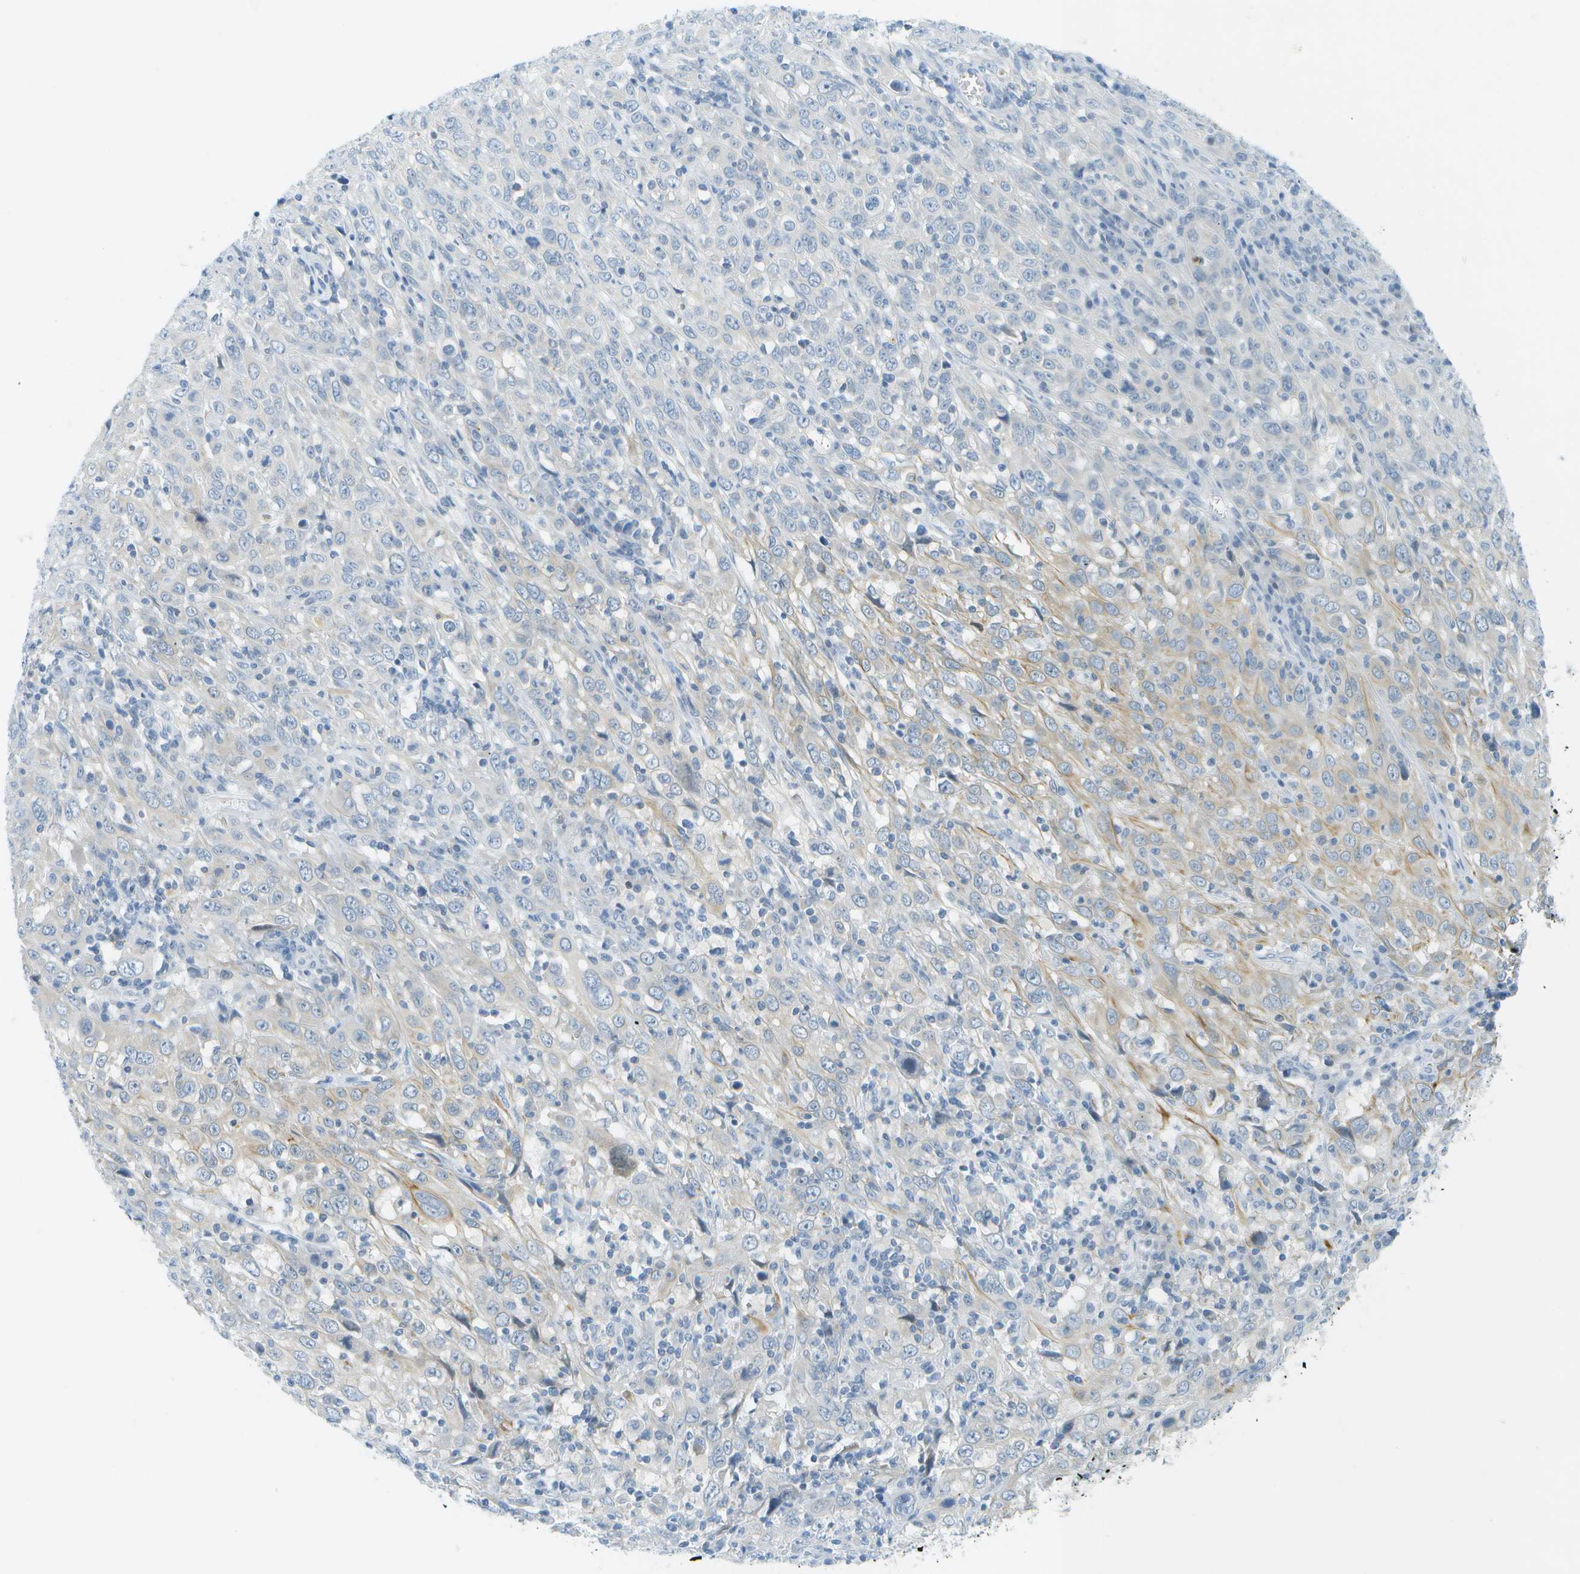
{"staining": {"intensity": "weak", "quantity": "<25%", "location": "cytoplasmic/membranous"}, "tissue": "cervical cancer", "cell_type": "Tumor cells", "image_type": "cancer", "snomed": [{"axis": "morphology", "description": "Squamous cell carcinoma, NOS"}, {"axis": "topography", "description": "Cervix"}], "caption": "High power microscopy micrograph of an immunohistochemistry micrograph of cervical squamous cell carcinoma, revealing no significant expression in tumor cells. (DAB immunohistochemistry with hematoxylin counter stain).", "gene": "SMYD5", "patient": {"sex": "female", "age": 46}}